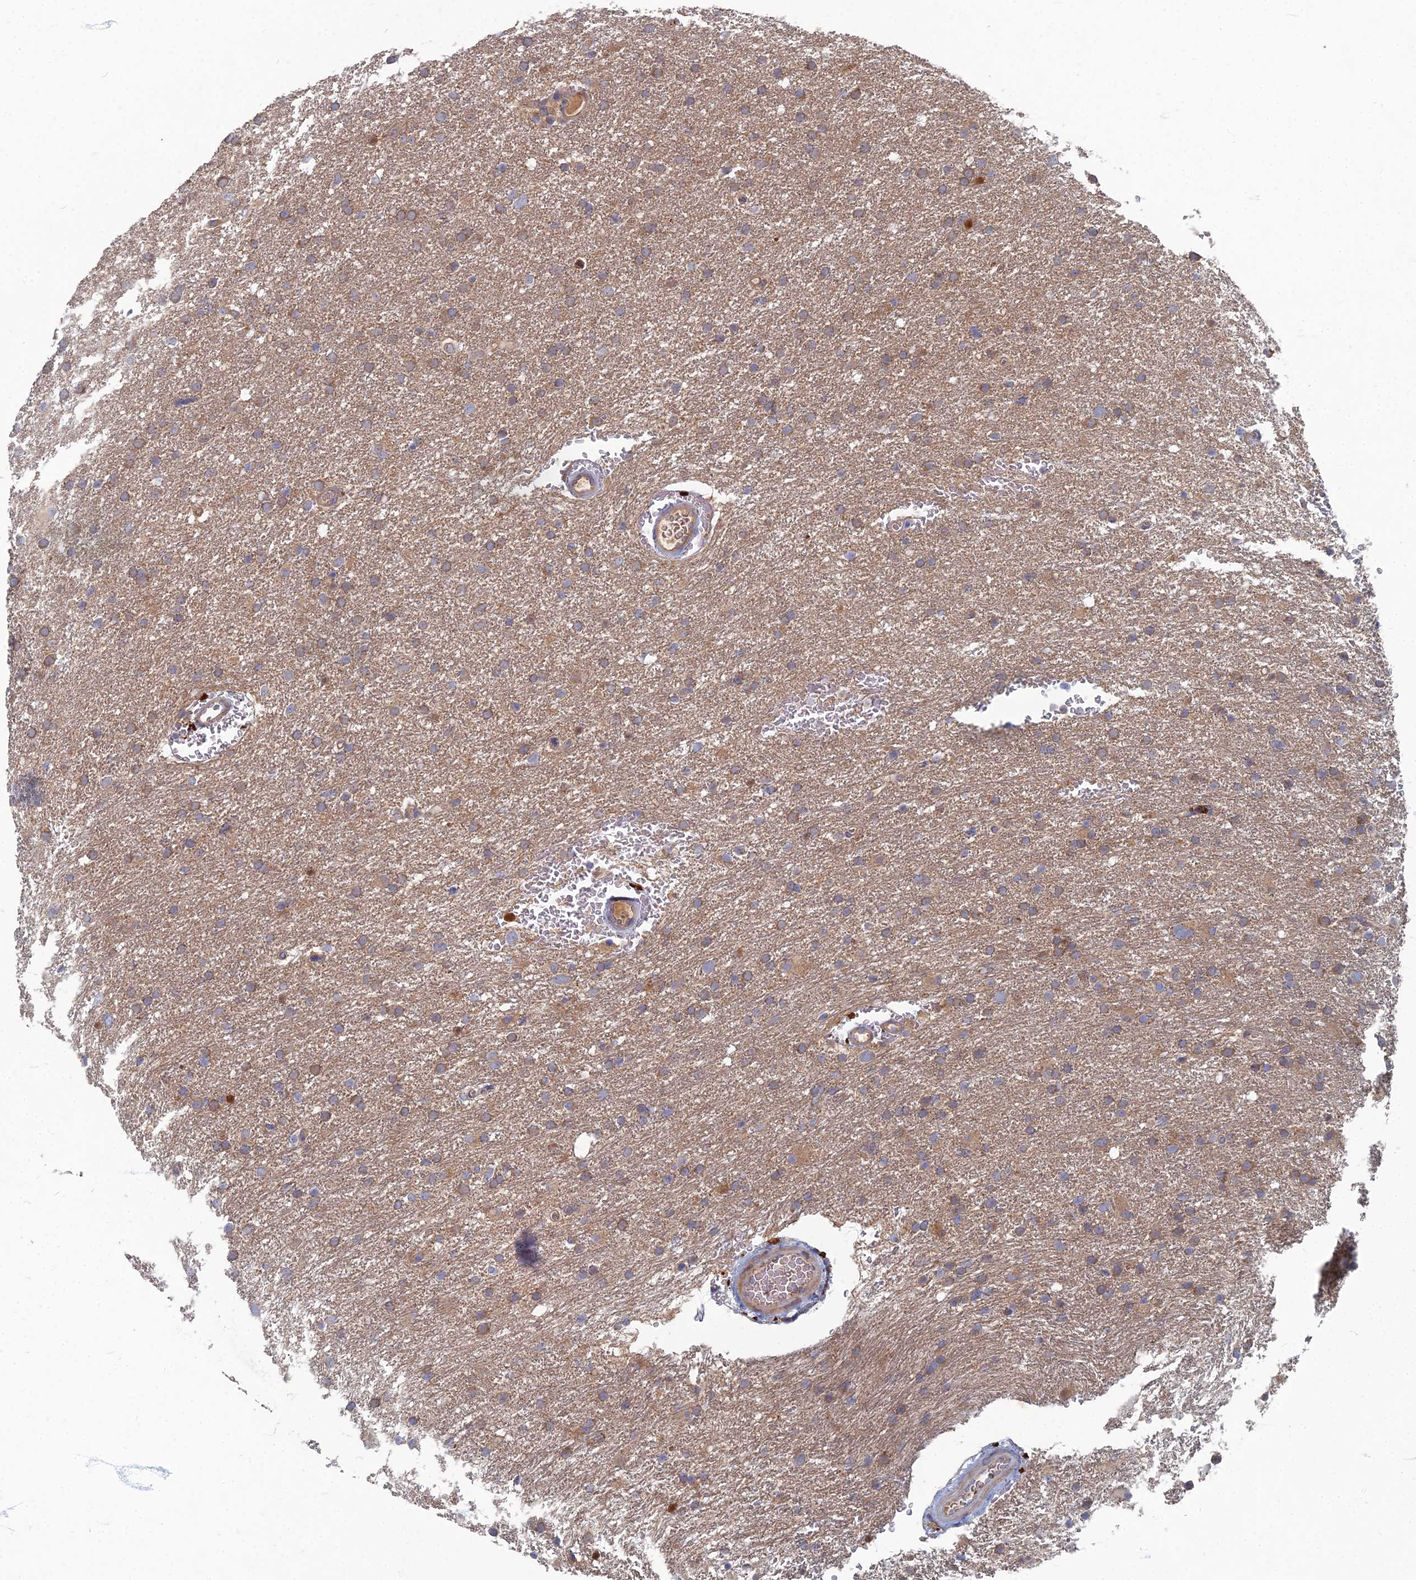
{"staining": {"intensity": "moderate", "quantity": ">75%", "location": "cytoplasmic/membranous"}, "tissue": "glioma", "cell_type": "Tumor cells", "image_type": "cancer", "snomed": [{"axis": "morphology", "description": "Glioma, malignant, High grade"}, {"axis": "topography", "description": "Cerebral cortex"}], "caption": "The immunohistochemical stain highlights moderate cytoplasmic/membranous staining in tumor cells of glioma tissue.", "gene": "PPCDC", "patient": {"sex": "female", "age": 36}}